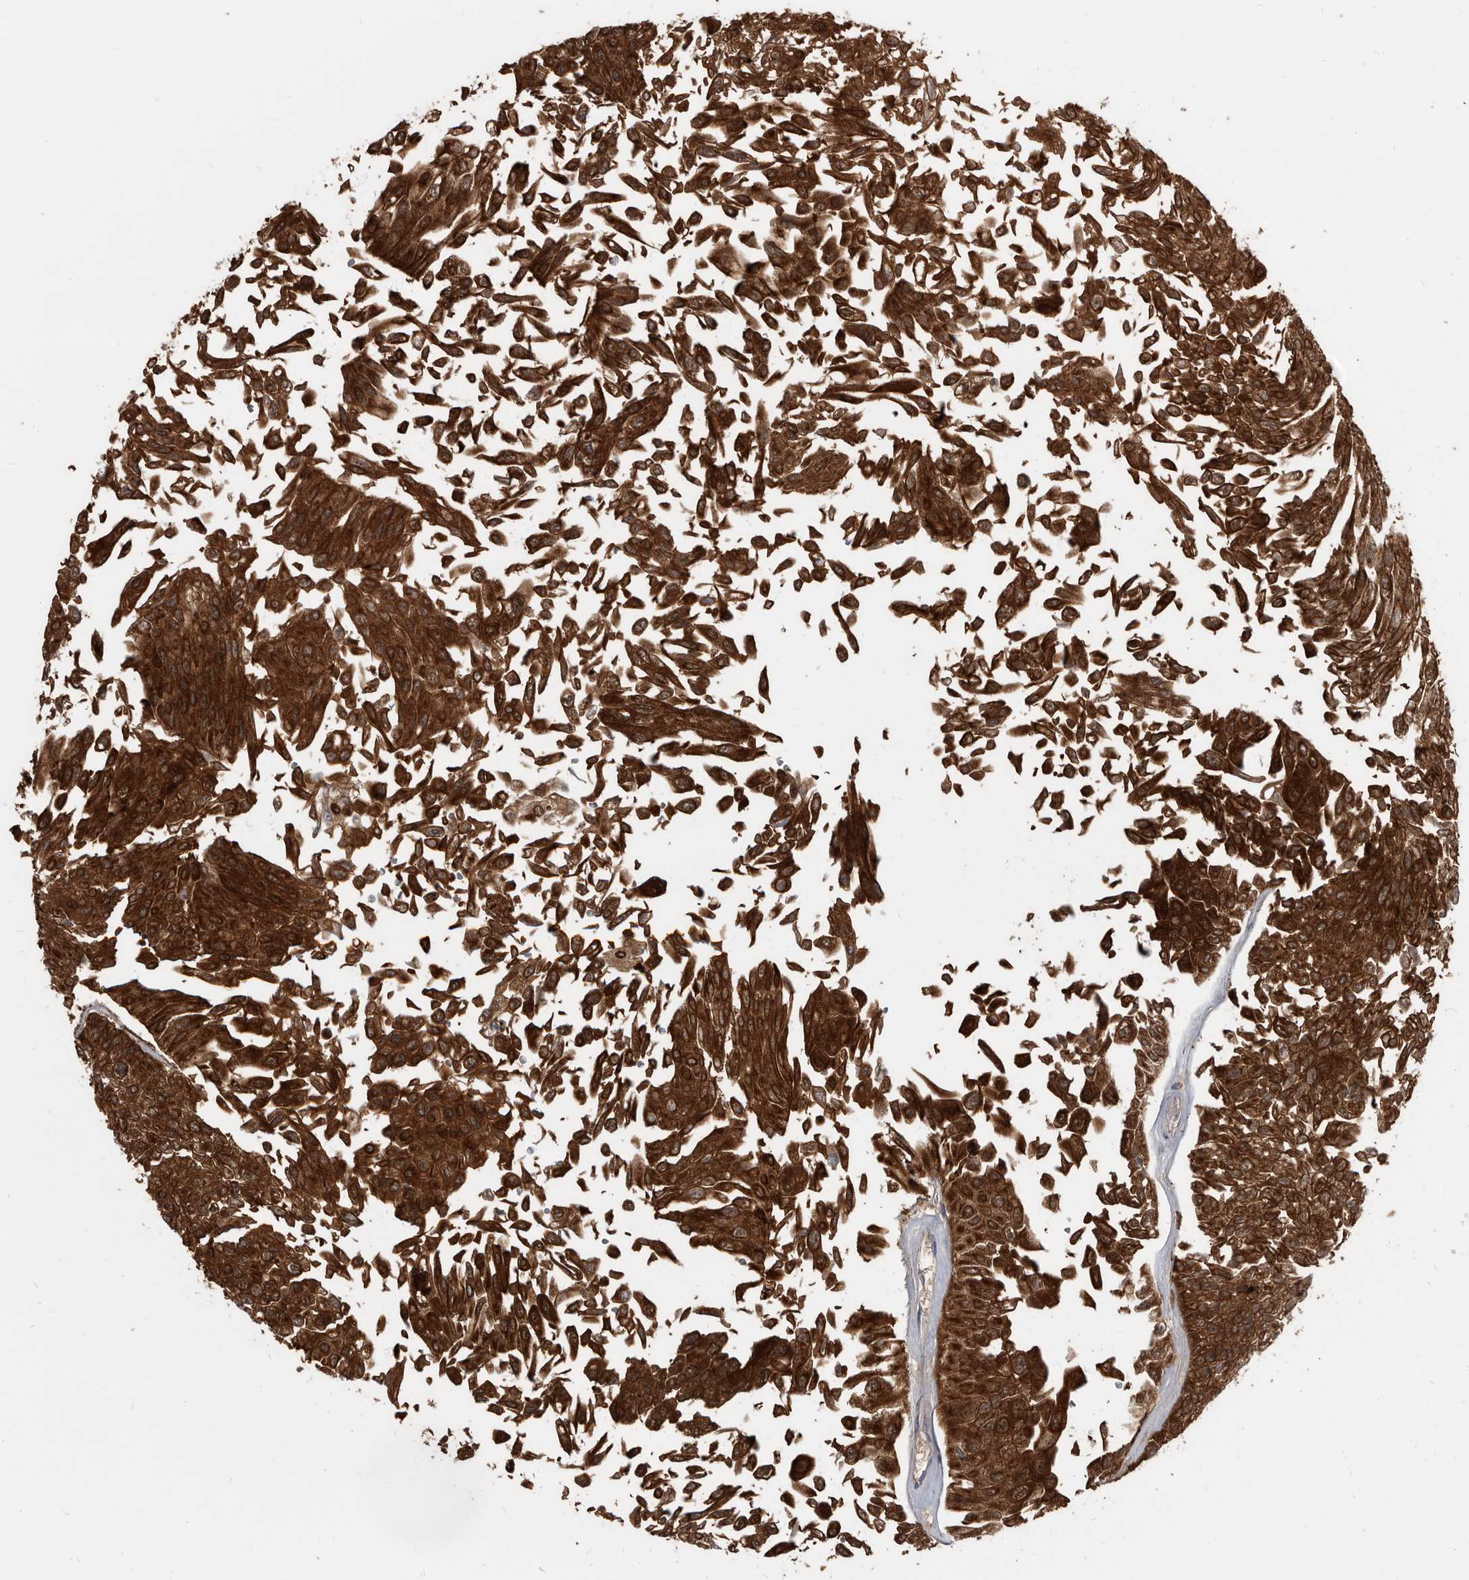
{"staining": {"intensity": "strong", "quantity": ">75%", "location": "cytoplasmic/membranous,nuclear"}, "tissue": "urothelial cancer", "cell_type": "Tumor cells", "image_type": "cancer", "snomed": [{"axis": "morphology", "description": "Urothelial carcinoma, Low grade"}, {"axis": "topography", "description": "Urinary bladder"}], "caption": "Brown immunohistochemical staining in urothelial cancer demonstrates strong cytoplasmic/membranous and nuclear staining in about >75% of tumor cells.", "gene": "APEH", "patient": {"sex": "male", "age": 67}}